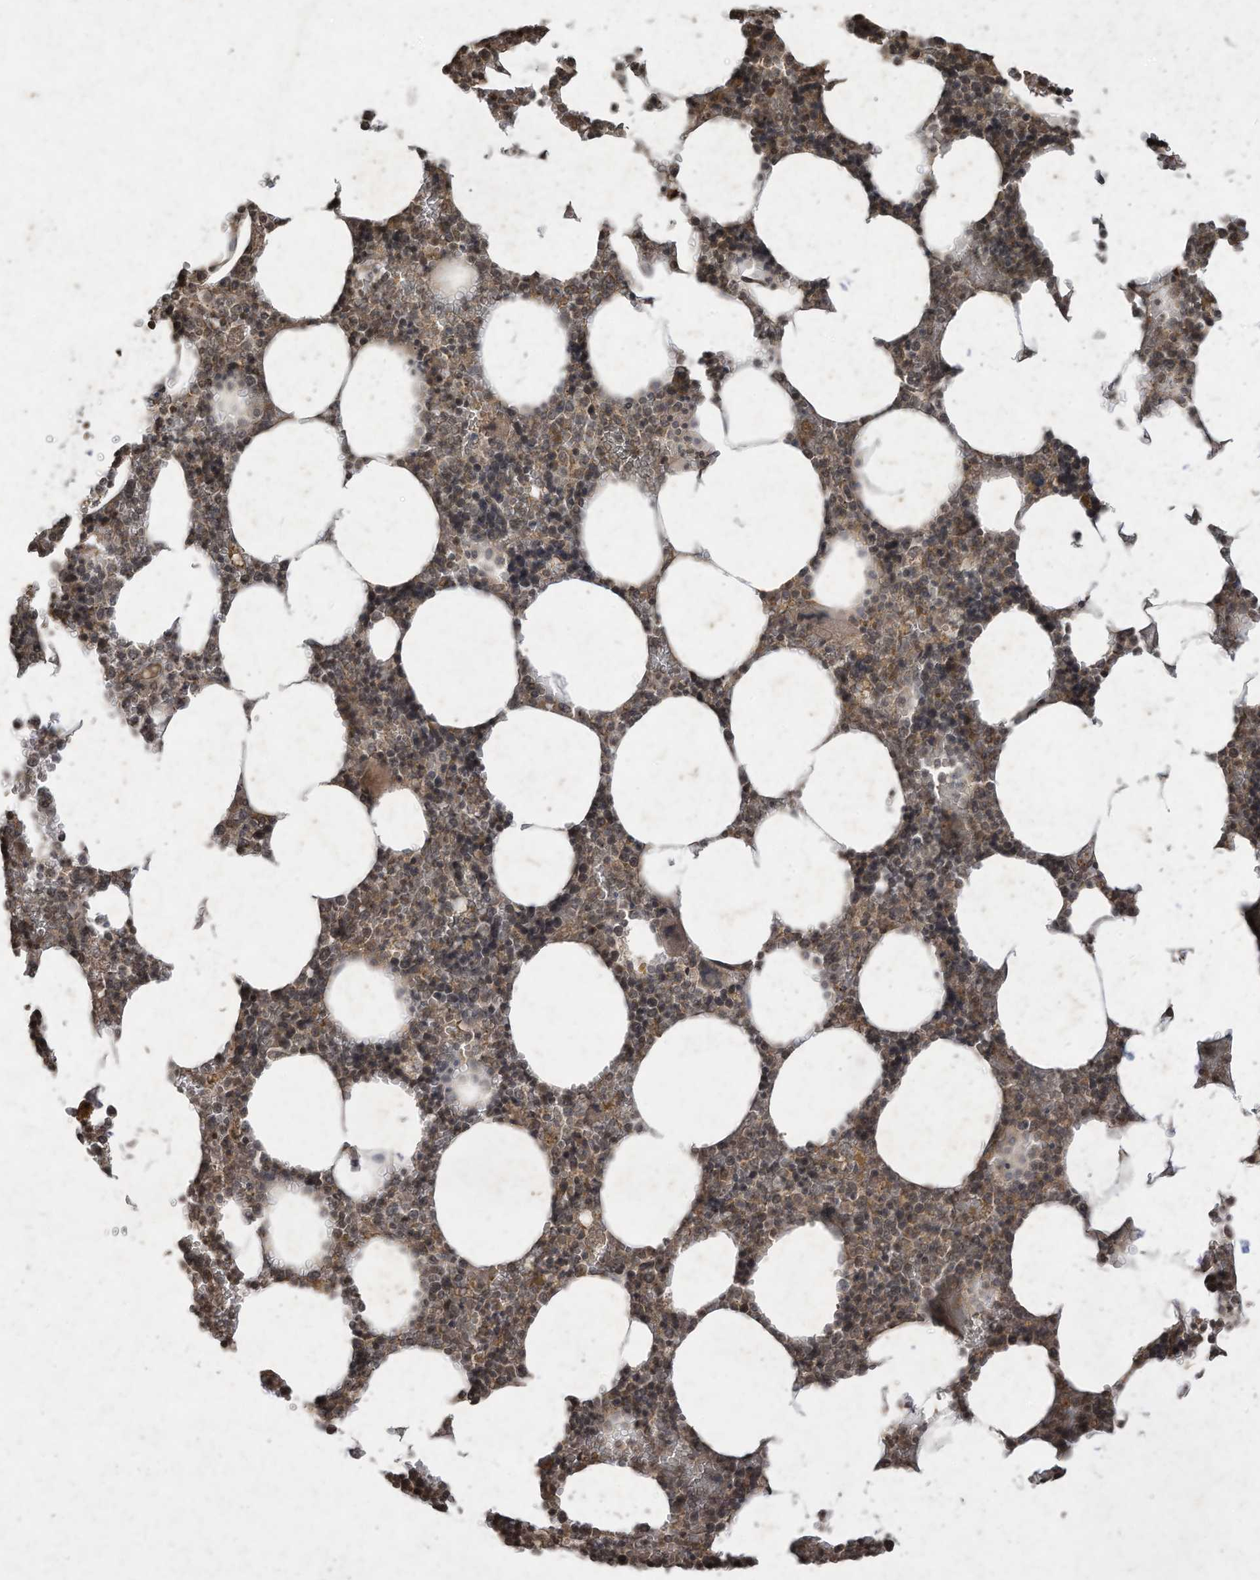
{"staining": {"intensity": "moderate", "quantity": "25%-75%", "location": "cytoplasmic/membranous"}, "tissue": "bone marrow", "cell_type": "Hematopoietic cells", "image_type": "normal", "snomed": [{"axis": "morphology", "description": "Normal tissue, NOS"}, {"axis": "topography", "description": "Bone marrow"}], "caption": "Immunohistochemistry histopathology image of normal bone marrow stained for a protein (brown), which reveals medium levels of moderate cytoplasmic/membranous expression in about 25%-75% of hematopoietic cells.", "gene": "MATN2", "patient": {"sex": "male", "age": 70}}